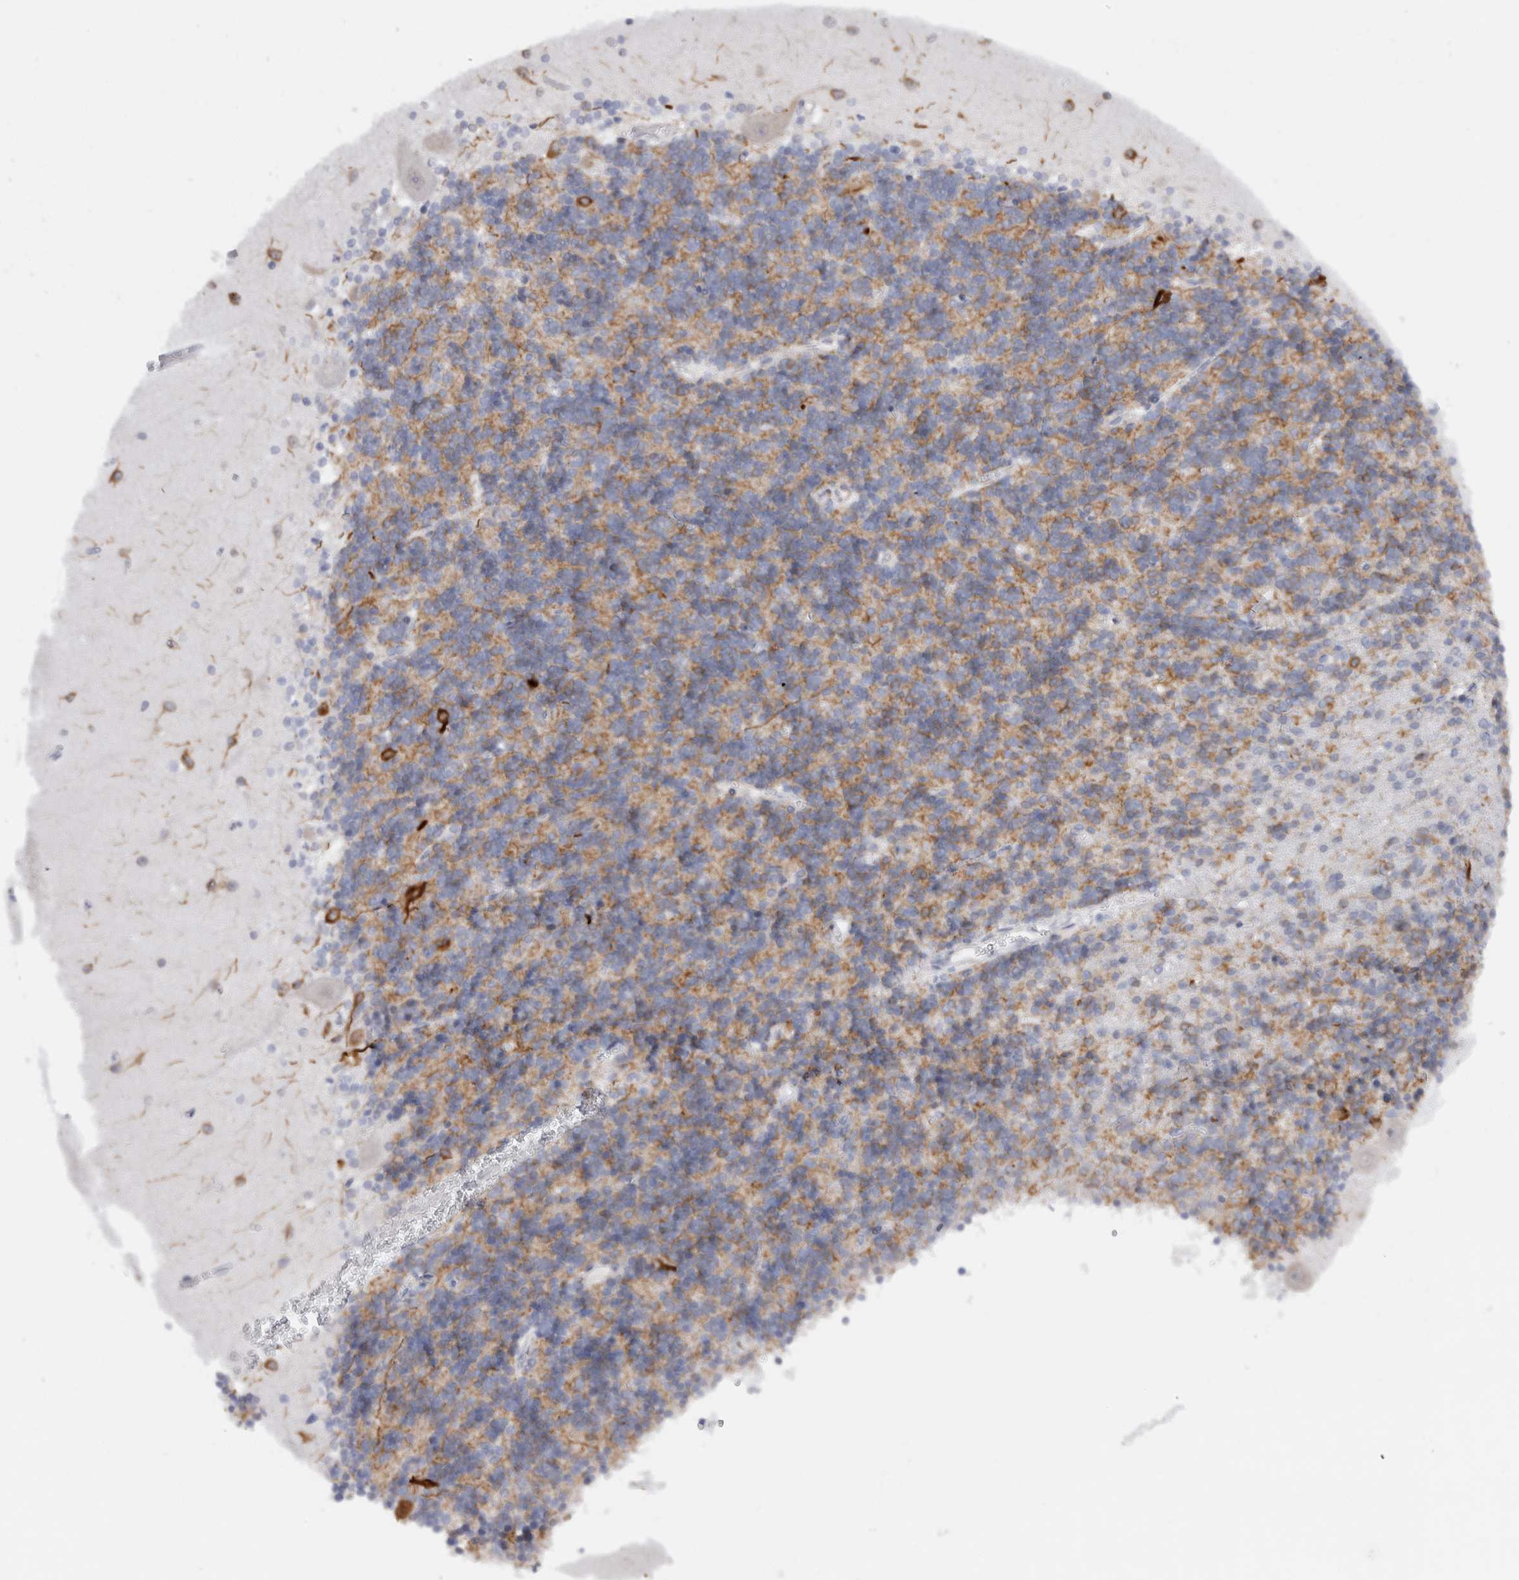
{"staining": {"intensity": "strong", "quantity": "<25%", "location": "cytoplasmic/membranous"}, "tissue": "cerebellum", "cell_type": "Cells in granular layer", "image_type": "normal", "snomed": [{"axis": "morphology", "description": "Normal tissue, NOS"}, {"axis": "topography", "description": "Cerebellum"}], "caption": "Brown immunohistochemical staining in unremarkable cerebellum shows strong cytoplasmic/membranous positivity in about <25% of cells in granular layer.", "gene": "C9orf50", "patient": {"sex": "male", "age": 37}}